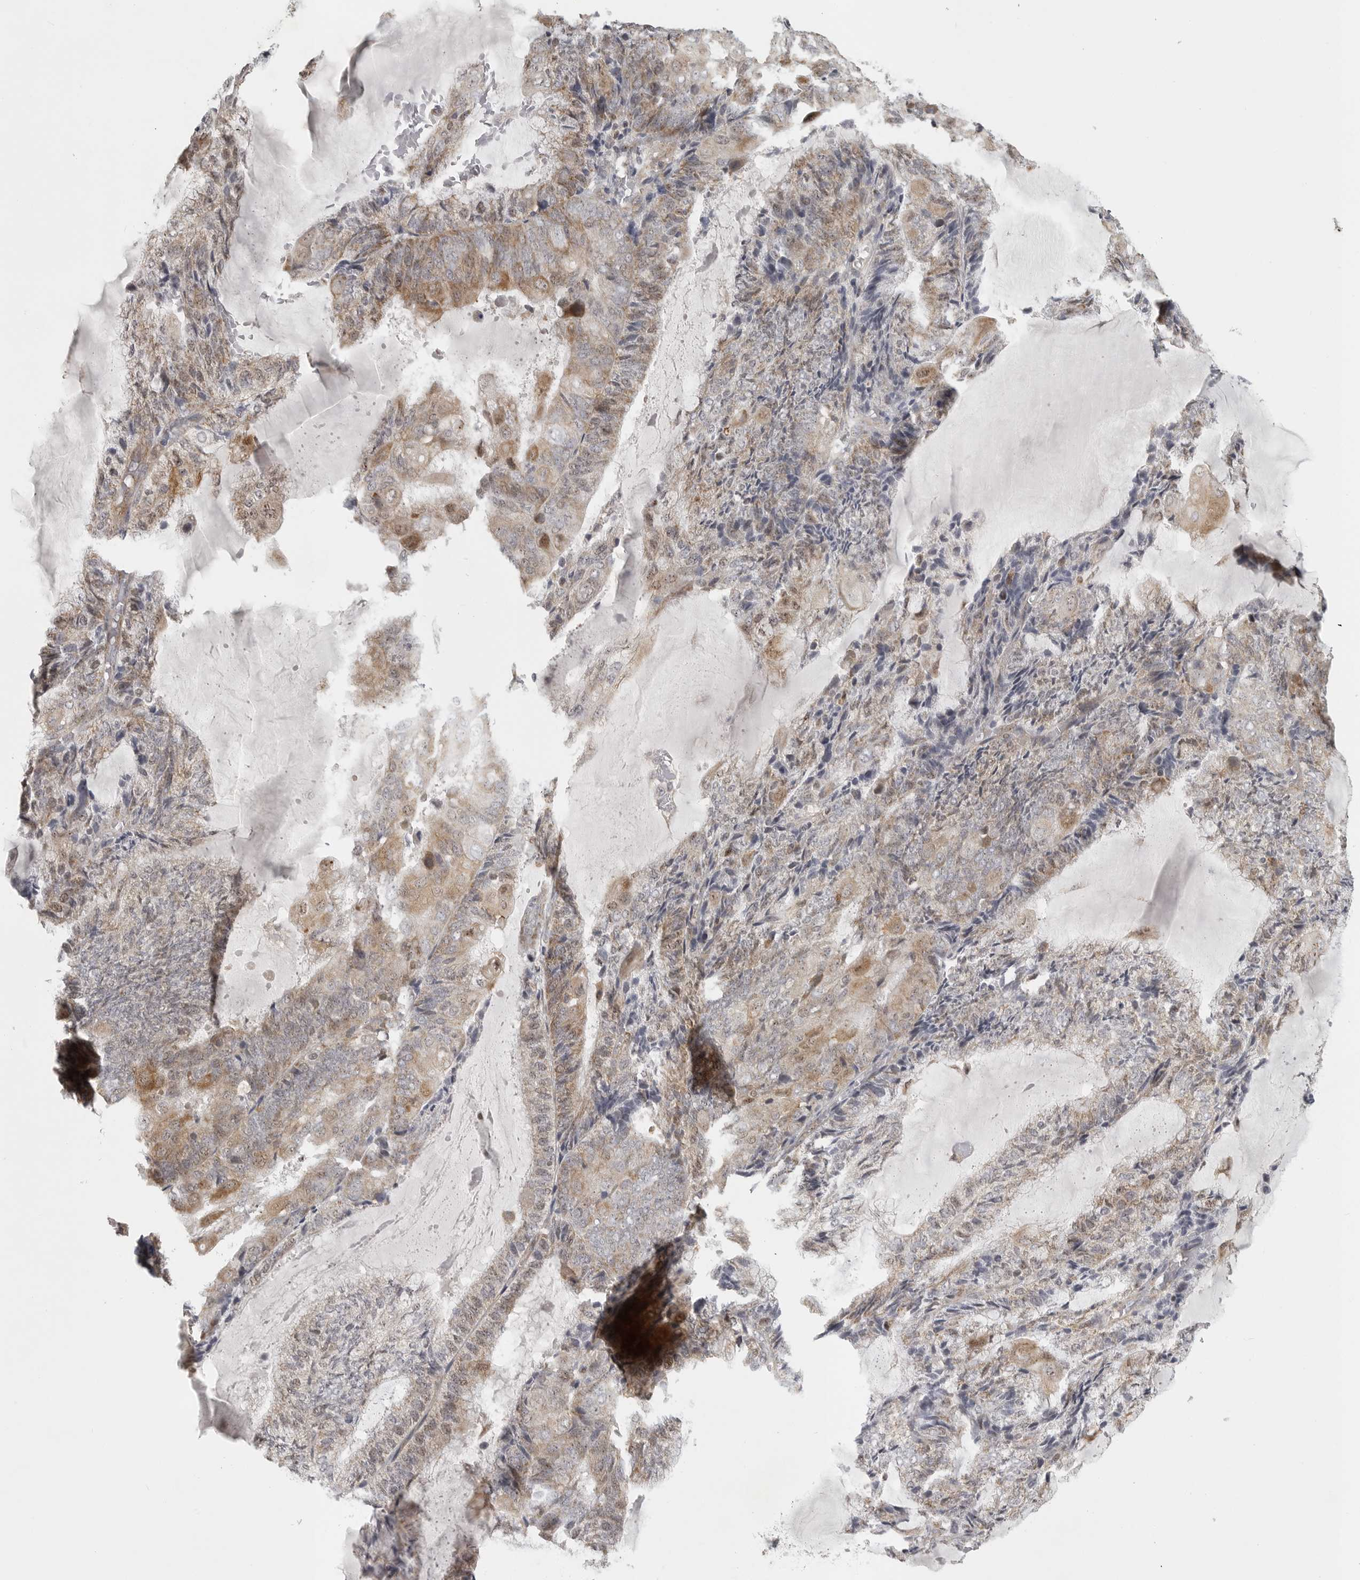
{"staining": {"intensity": "moderate", "quantity": "25%-75%", "location": "cytoplasmic/membranous"}, "tissue": "endometrial cancer", "cell_type": "Tumor cells", "image_type": "cancer", "snomed": [{"axis": "morphology", "description": "Adenocarcinoma, NOS"}, {"axis": "topography", "description": "Endometrium"}], "caption": "This histopathology image shows adenocarcinoma (endometrial) stained with immunohistochemistry to label a protein in brown. The cytoplasmic/membranous of tumor cells show moderate positivity for the protein. Nuclei are counter-stained blue.", "gene": "POLE2", "patient": {"sex": "female", "age": 81}}